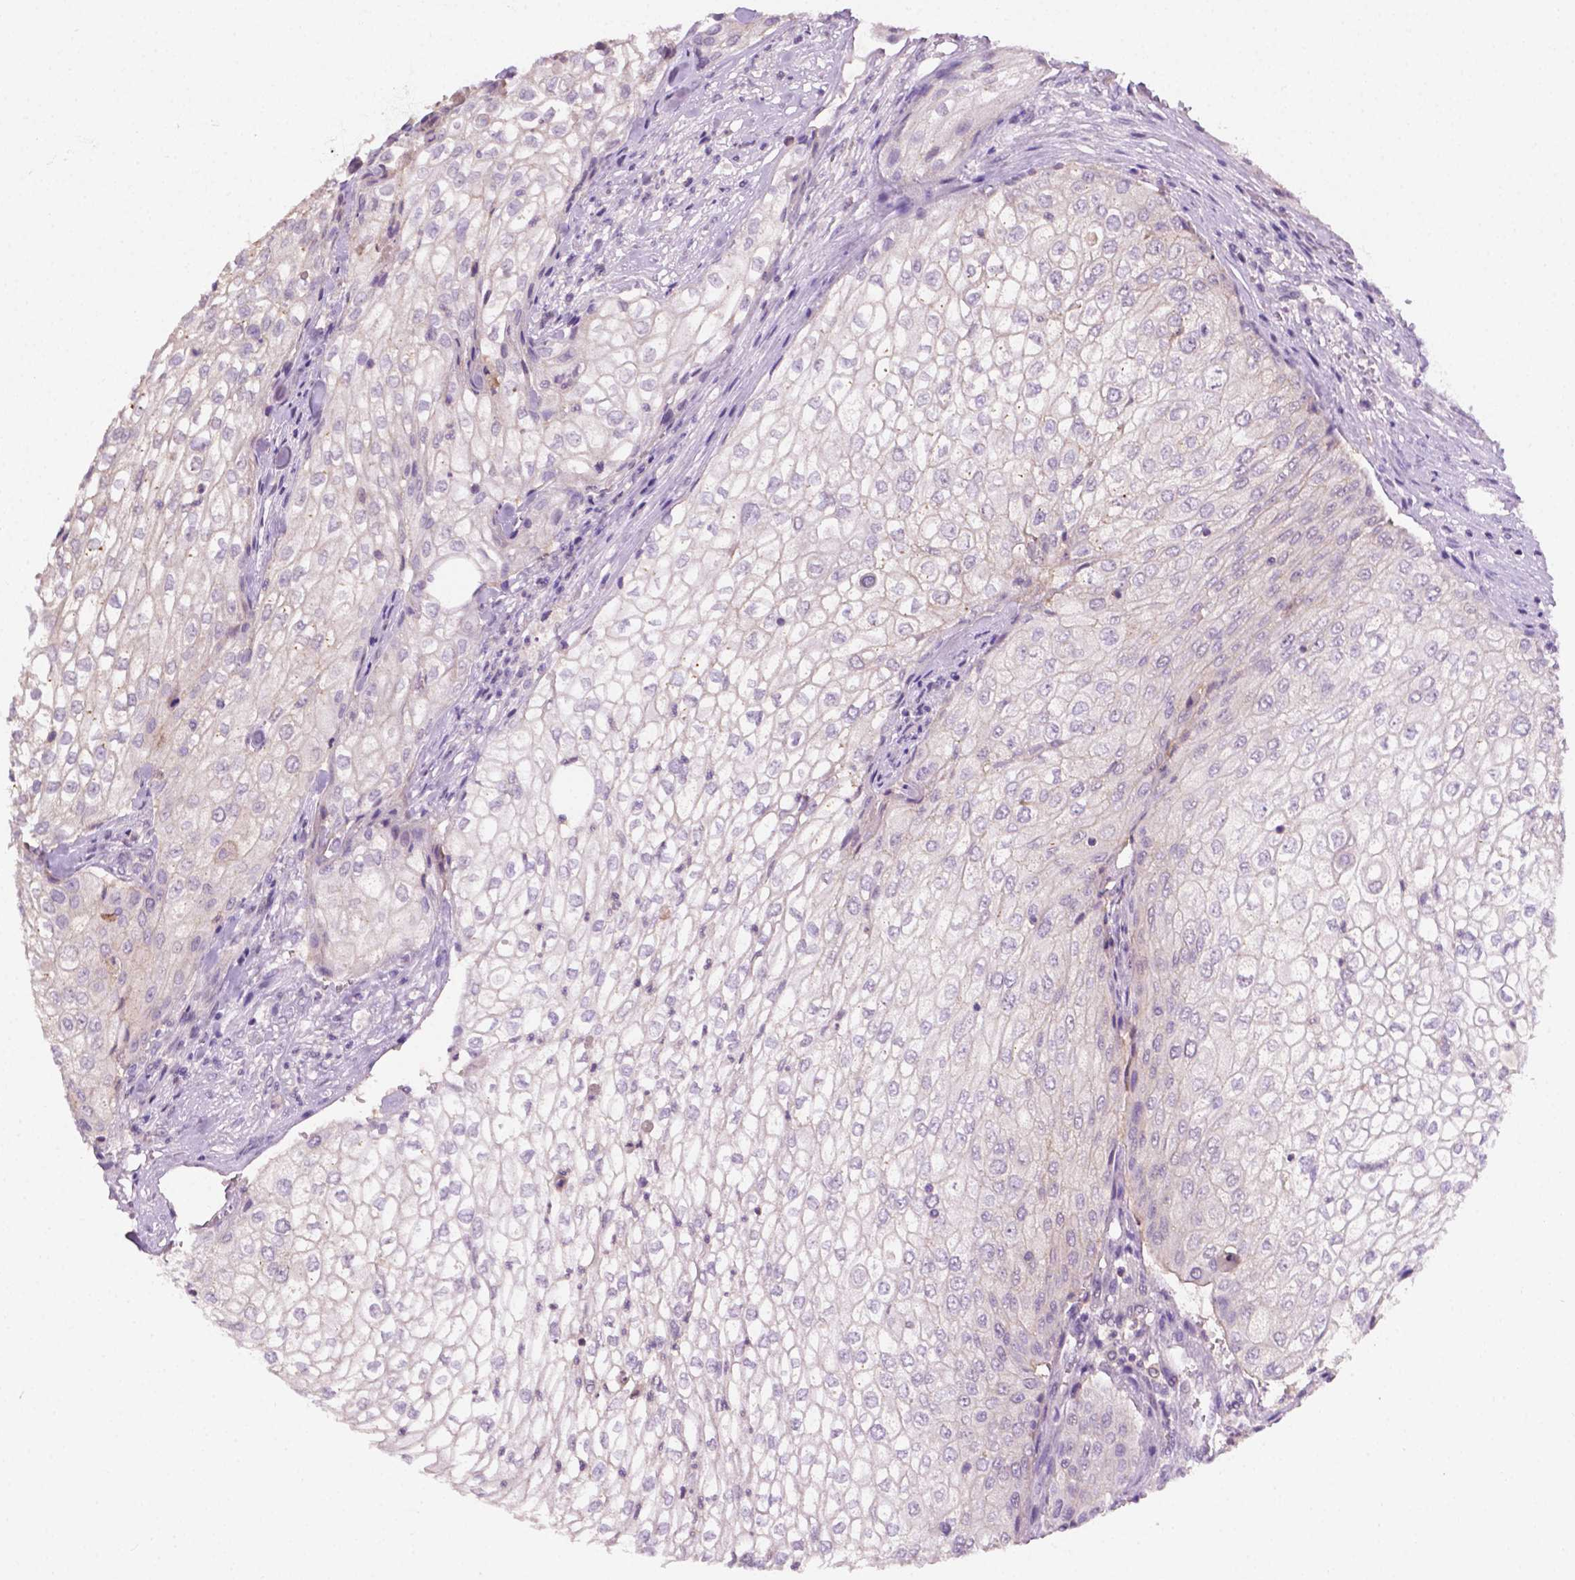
{"staining": {"intensity": "negative", "quantity": "none", "location": "none"}, "tissue": "urothelial cancer", "cell_type": "Tumor cells", "image_type": "cancer", "snomed": [{"axis": "morphology", "description": "Urothelial carcinoma, High grade"}, {"axis": "topography", "description": "Urinary bladder"}], "caption": "A photomicrograph of human high-grade urothelial carcinoma is negative for staining in tumor cells.", "gene": "EGFR", "patient": {"sex": "male", "age": 62}}